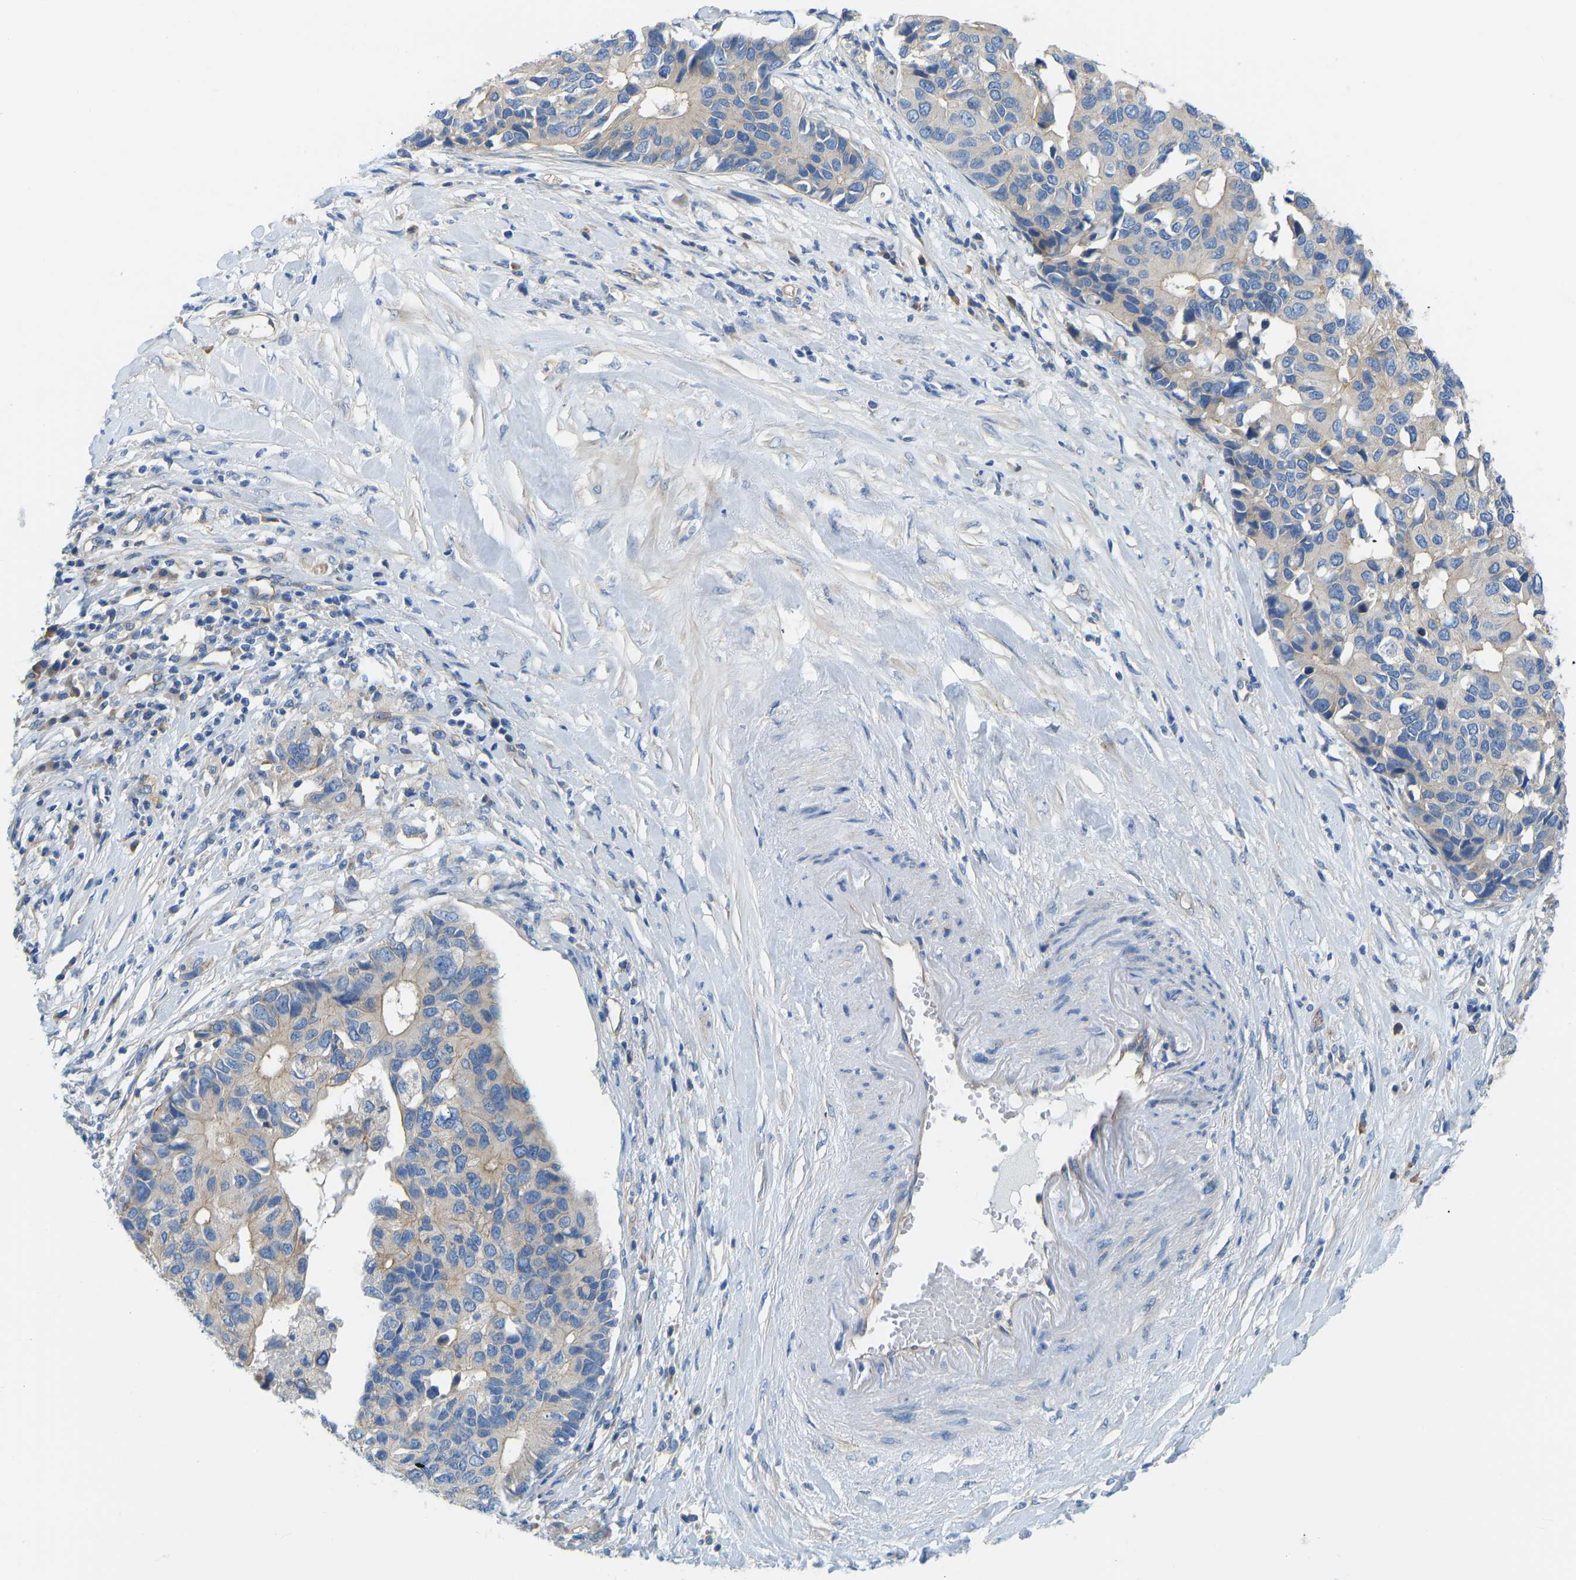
{"staining": {"intensity": "moderate", "quantity": "<25%", "location": "cytoplasmic/membranous"}, "tissue": "pancreatic cancer", "cell_type": "Tumor cells", "image_type": "cancer", "snomed": [{"axis": "morphology", "description": "Adenocarcinoma, NOS"}, {"axis": "topography", "description": "Pancreas"}], "caption": "A brown stain shows moderate cytoplasmic/membranous expression of a protein in pancreatic cancer tumor cells. (brown staining indicates protein expression, while blue staining denotes nuclei).", "gene": "CHAD", "patient": {"sex": "female", "age": 56}}